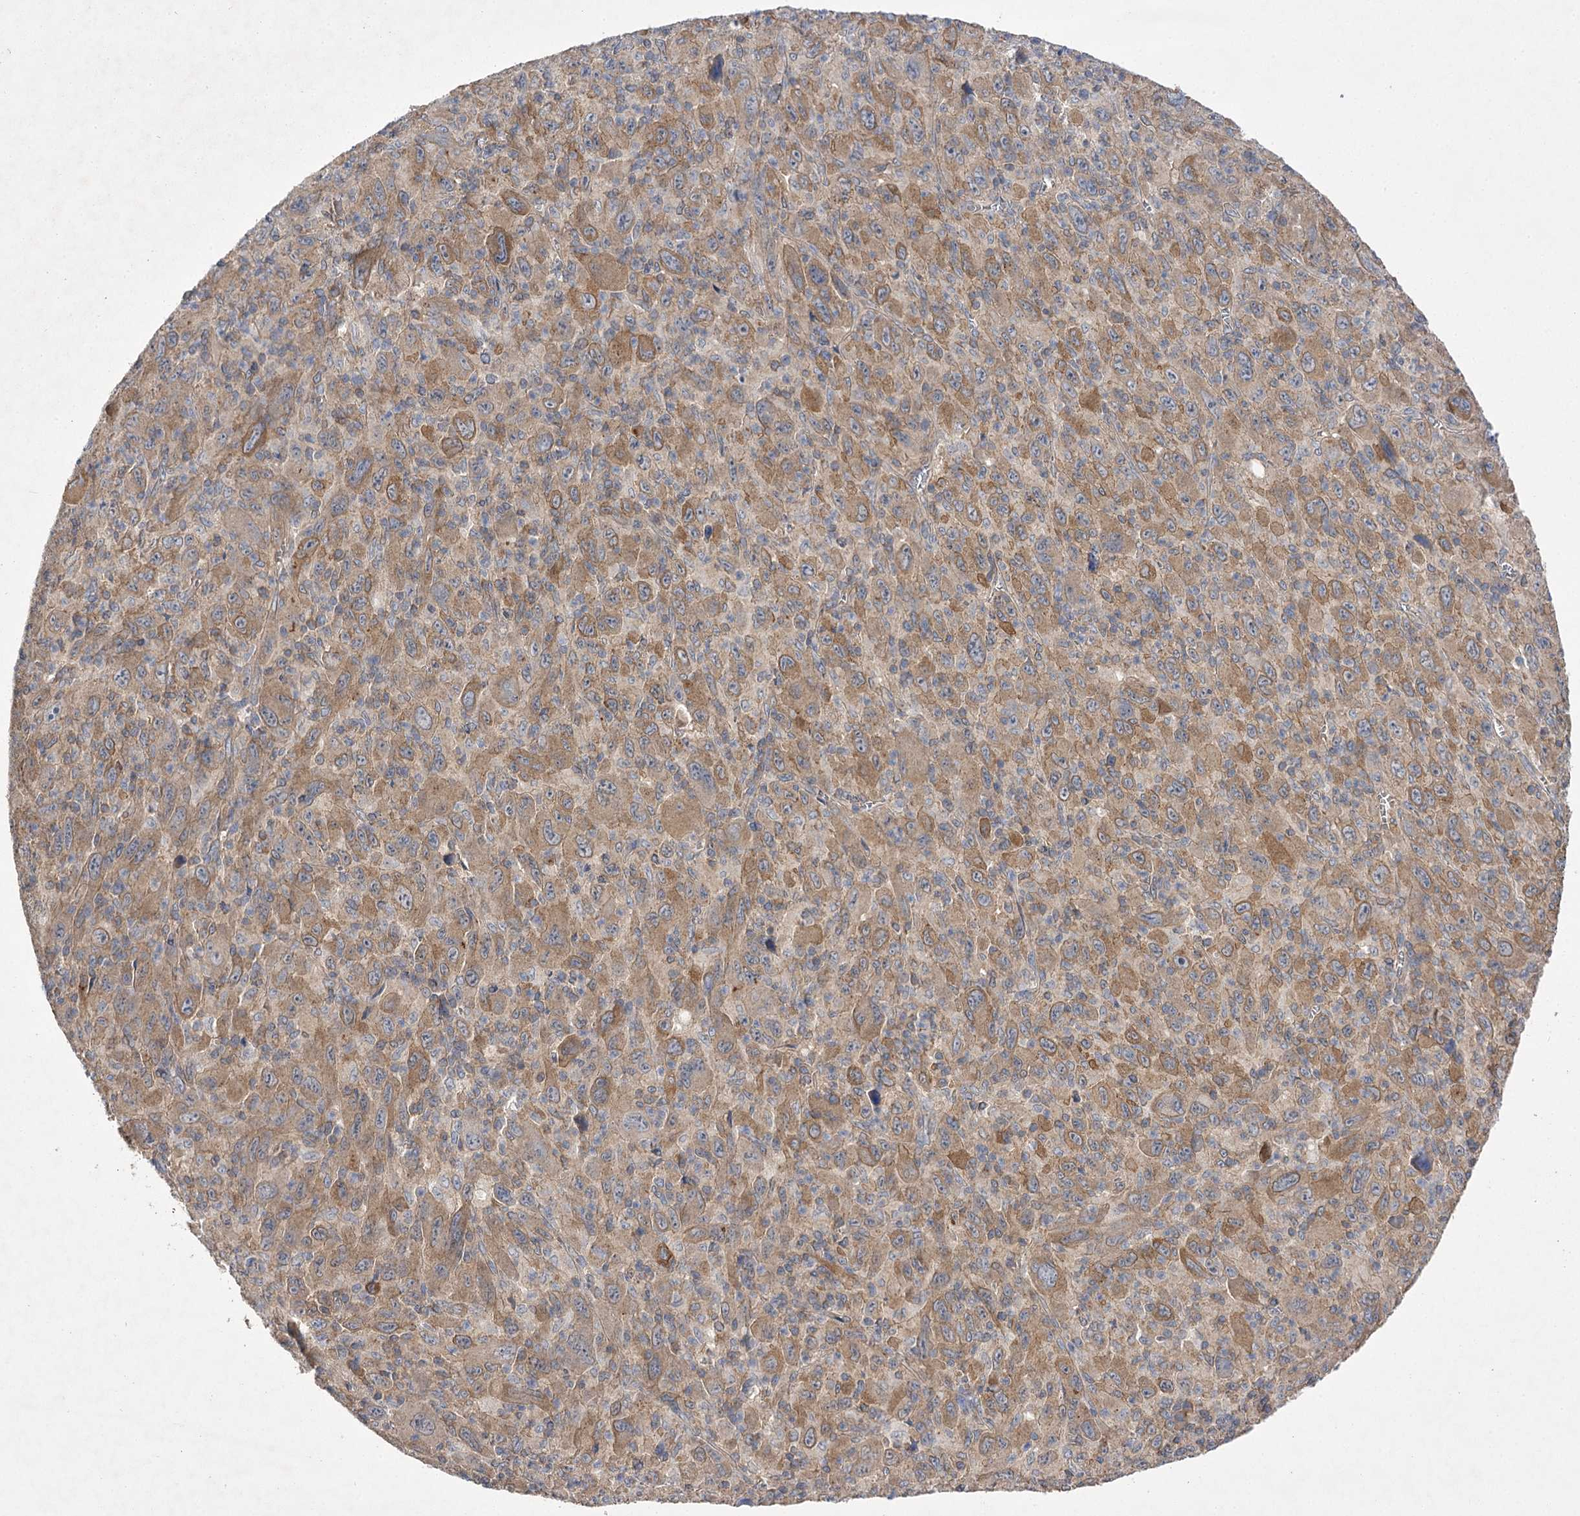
{"staining": {"intensity": "moderate", "quantity": "25%-75%", "location": "cytoplasmic/membranous"}, "tissue": "melanoma", "cell_type": "Tumor cells", "image_type": "cancer", "snomed": [{"axis": "morphology", "description": "Malignant melanoma, Metastatic site"}, {"axis": "topography", "description": "Skin"}], "caption": "Moderate cytoplasmic/membranous expression for a protein is identified in about 25%-75% of tumor cells of melanoma using IHC.", "gene": "BCR", "patient": {"sex": "female", "age": 56}}